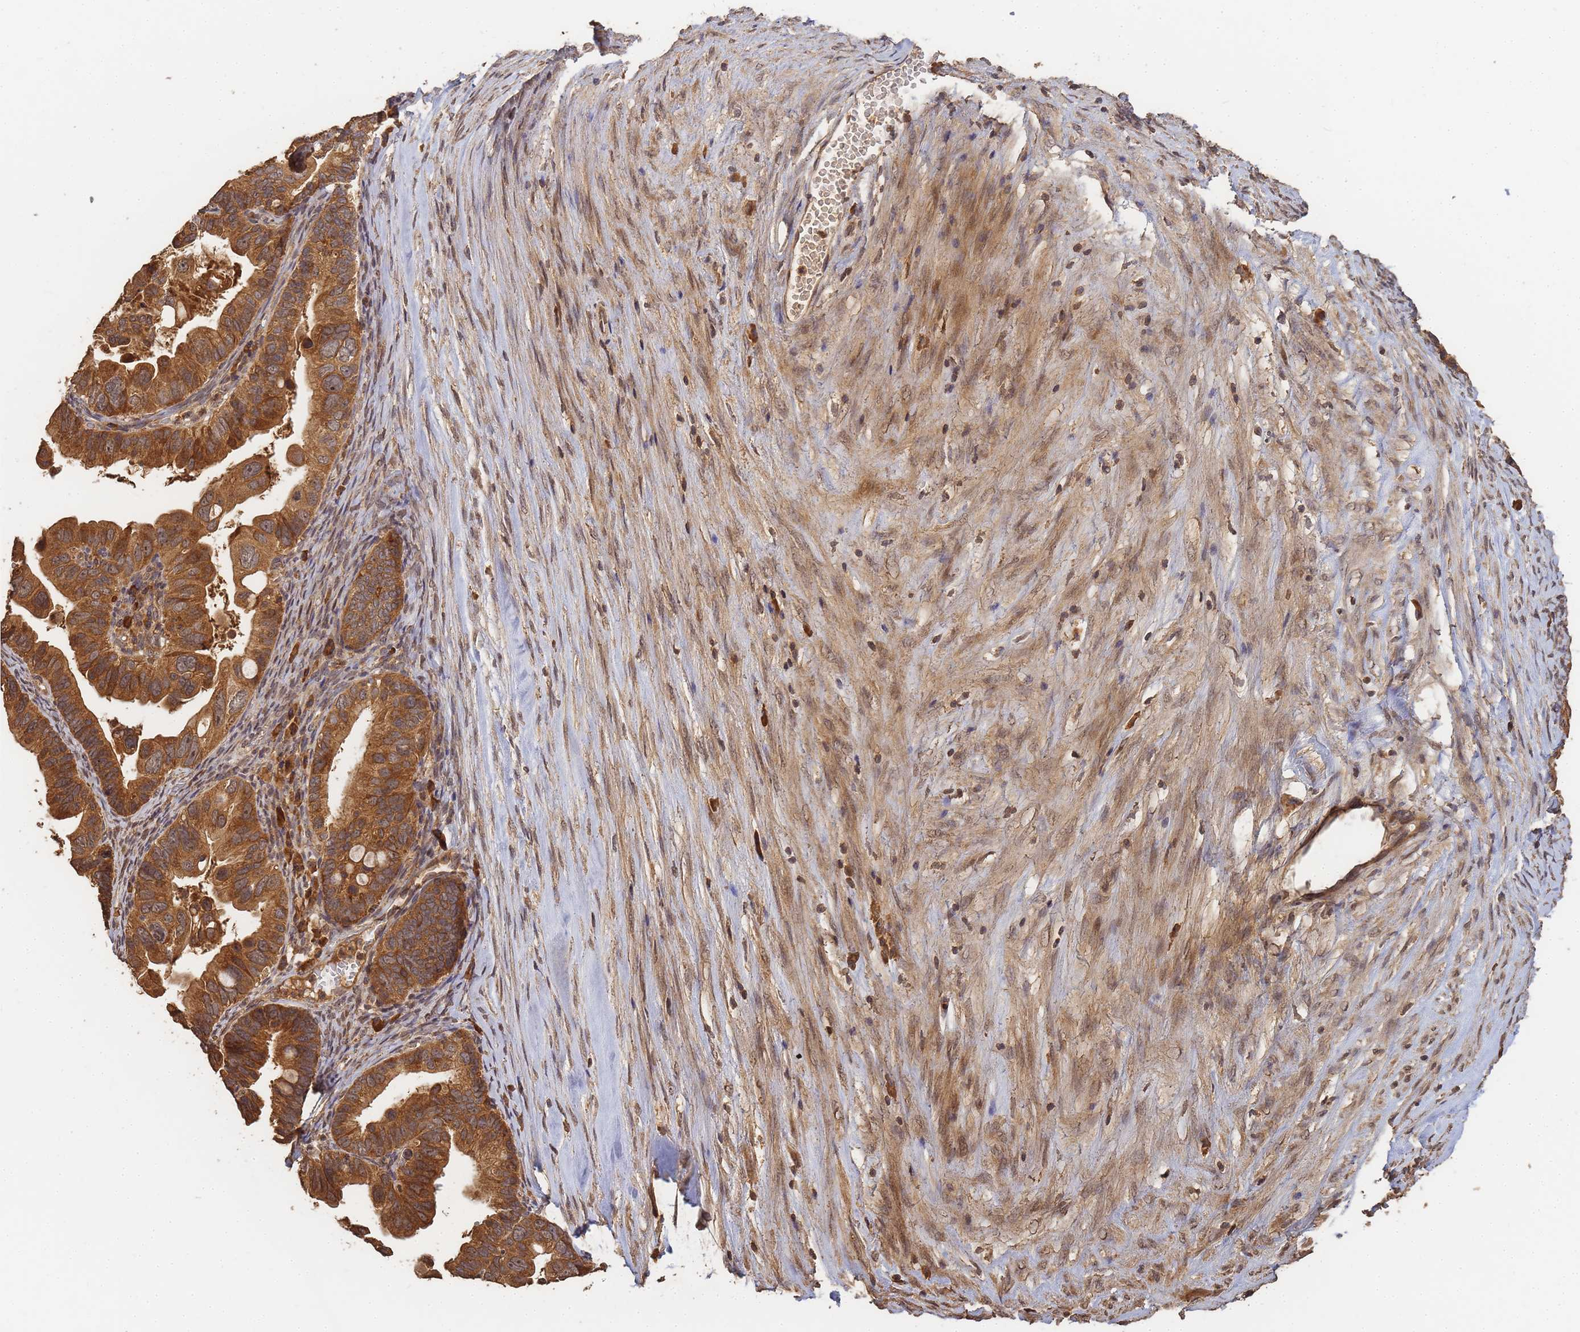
{"staining": {"intensity": "moderate", "quantity": ">75%", "location": "cytoplasmic/membranous"}, "tissue": "ovarian cancer", "cell_type": "Tumor cells", "image_type": "cancer", "snomed": [{"axis": "morphology", "description": "Cystadenocarcinoma, serous, NOS"}, {"axis": "topography", "description": "Ovary"}], "caption": "IHC micrograph of neoplastic tissue: ovarian serous cystadenocarcinoma stained using IHC reveals medium levels of moderate protein expression localized specifically in the cytoplasmic/membranous of tumor cells, appearing as a cytoplasmic/membranous brown color.", "gene": "ALKBH1", "patient": {"sex": "female", "age": 56}}